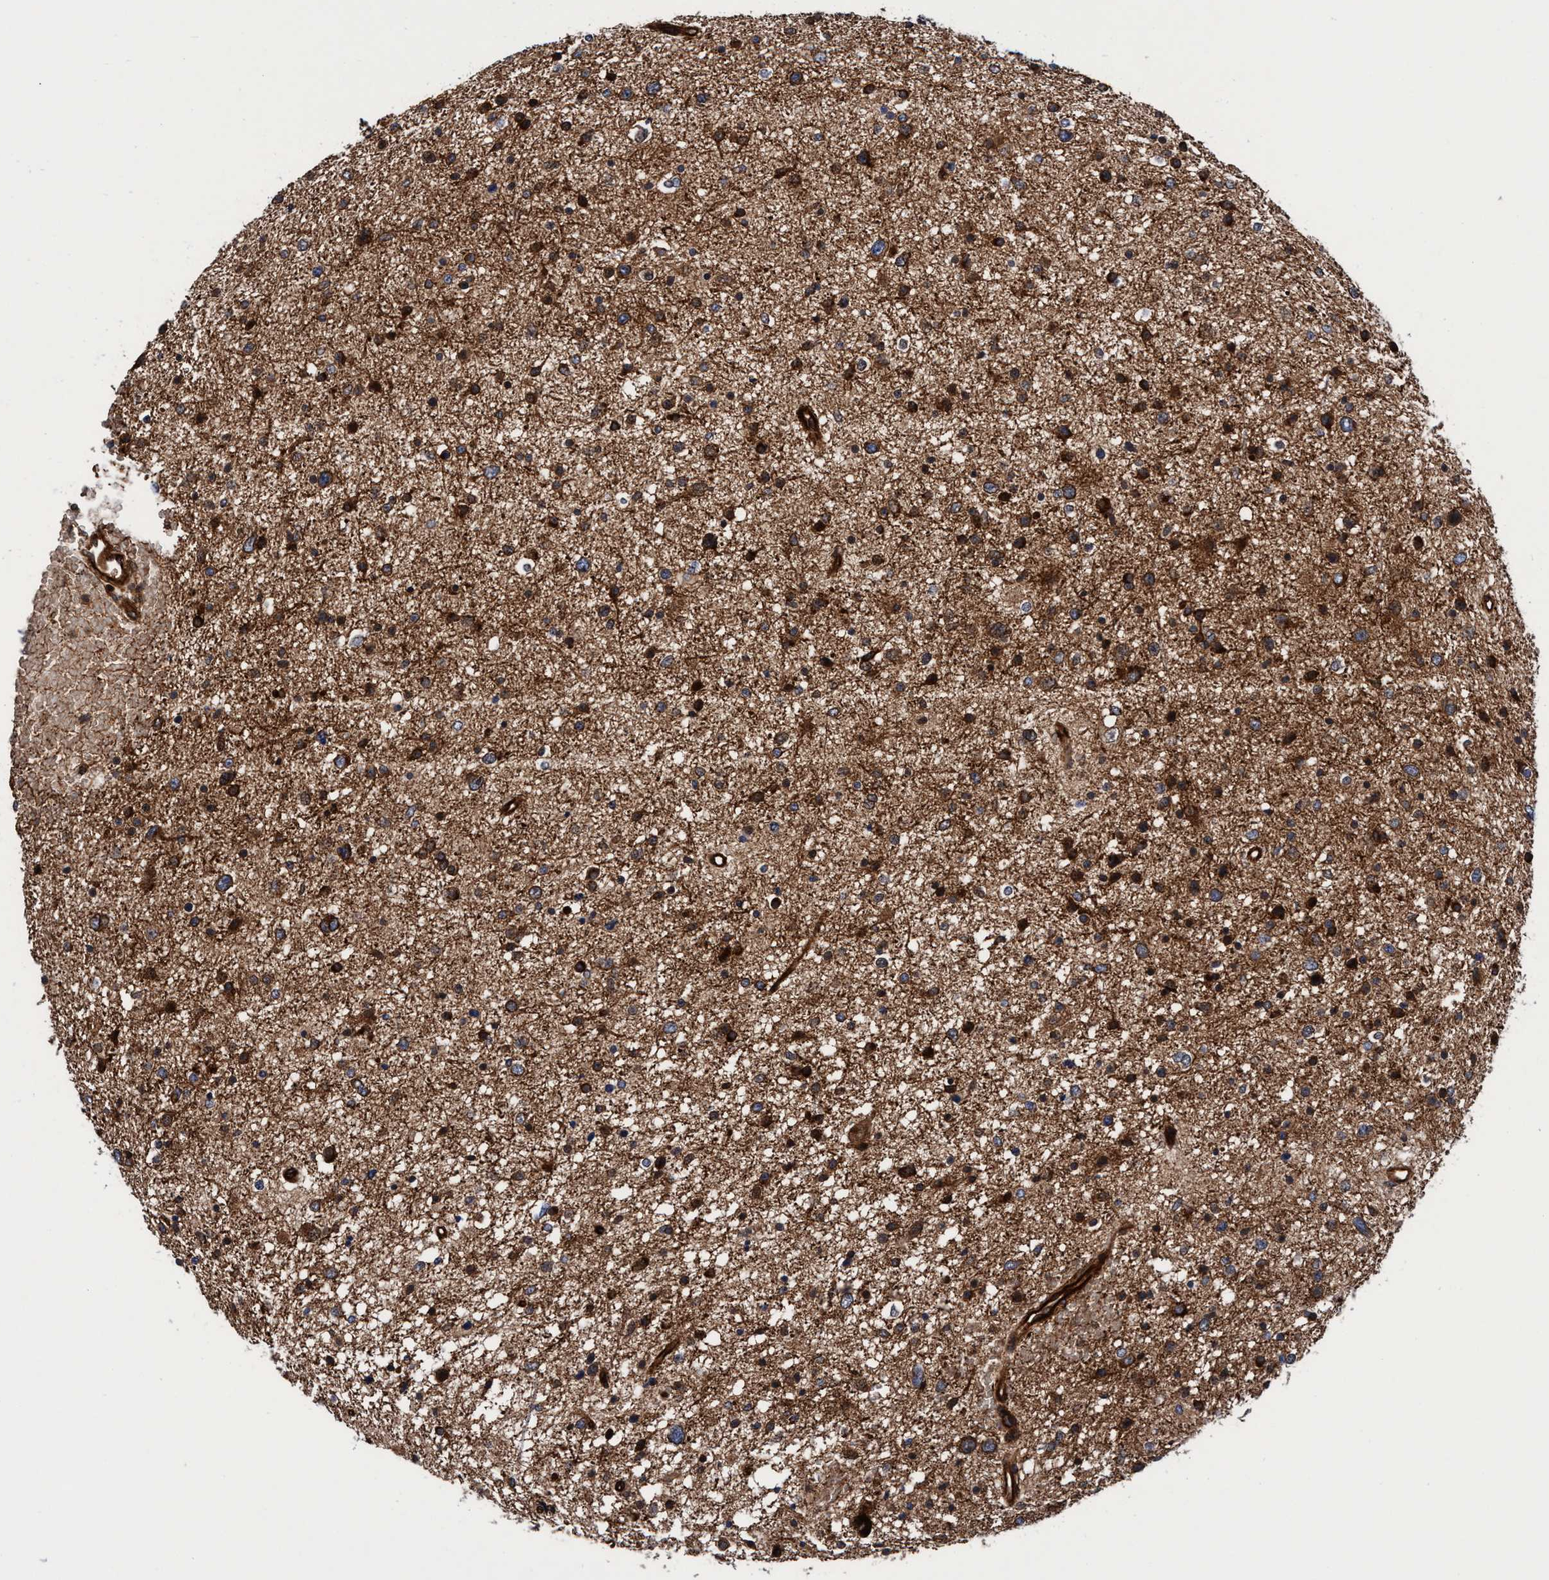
{"staining": {"intensity": "strong", "quantity": ">75%", "location": "cytoplasmic/membranous"}, "tissue": "glioma", "cell_type": "Tumor cells", "image_type": "cancer", "snomed": [{"axis": "morphology", "description": "Glioma, malignant, Low grade"}, {"axis": "topography", "description": "Brain"}], "caption": "Tumor cells display strong cytoplasmic/membranous positivity in about >75% of cells in glioma.", "gene": "MCM3AP", "patient": {"sex": "female", "age": 37}}